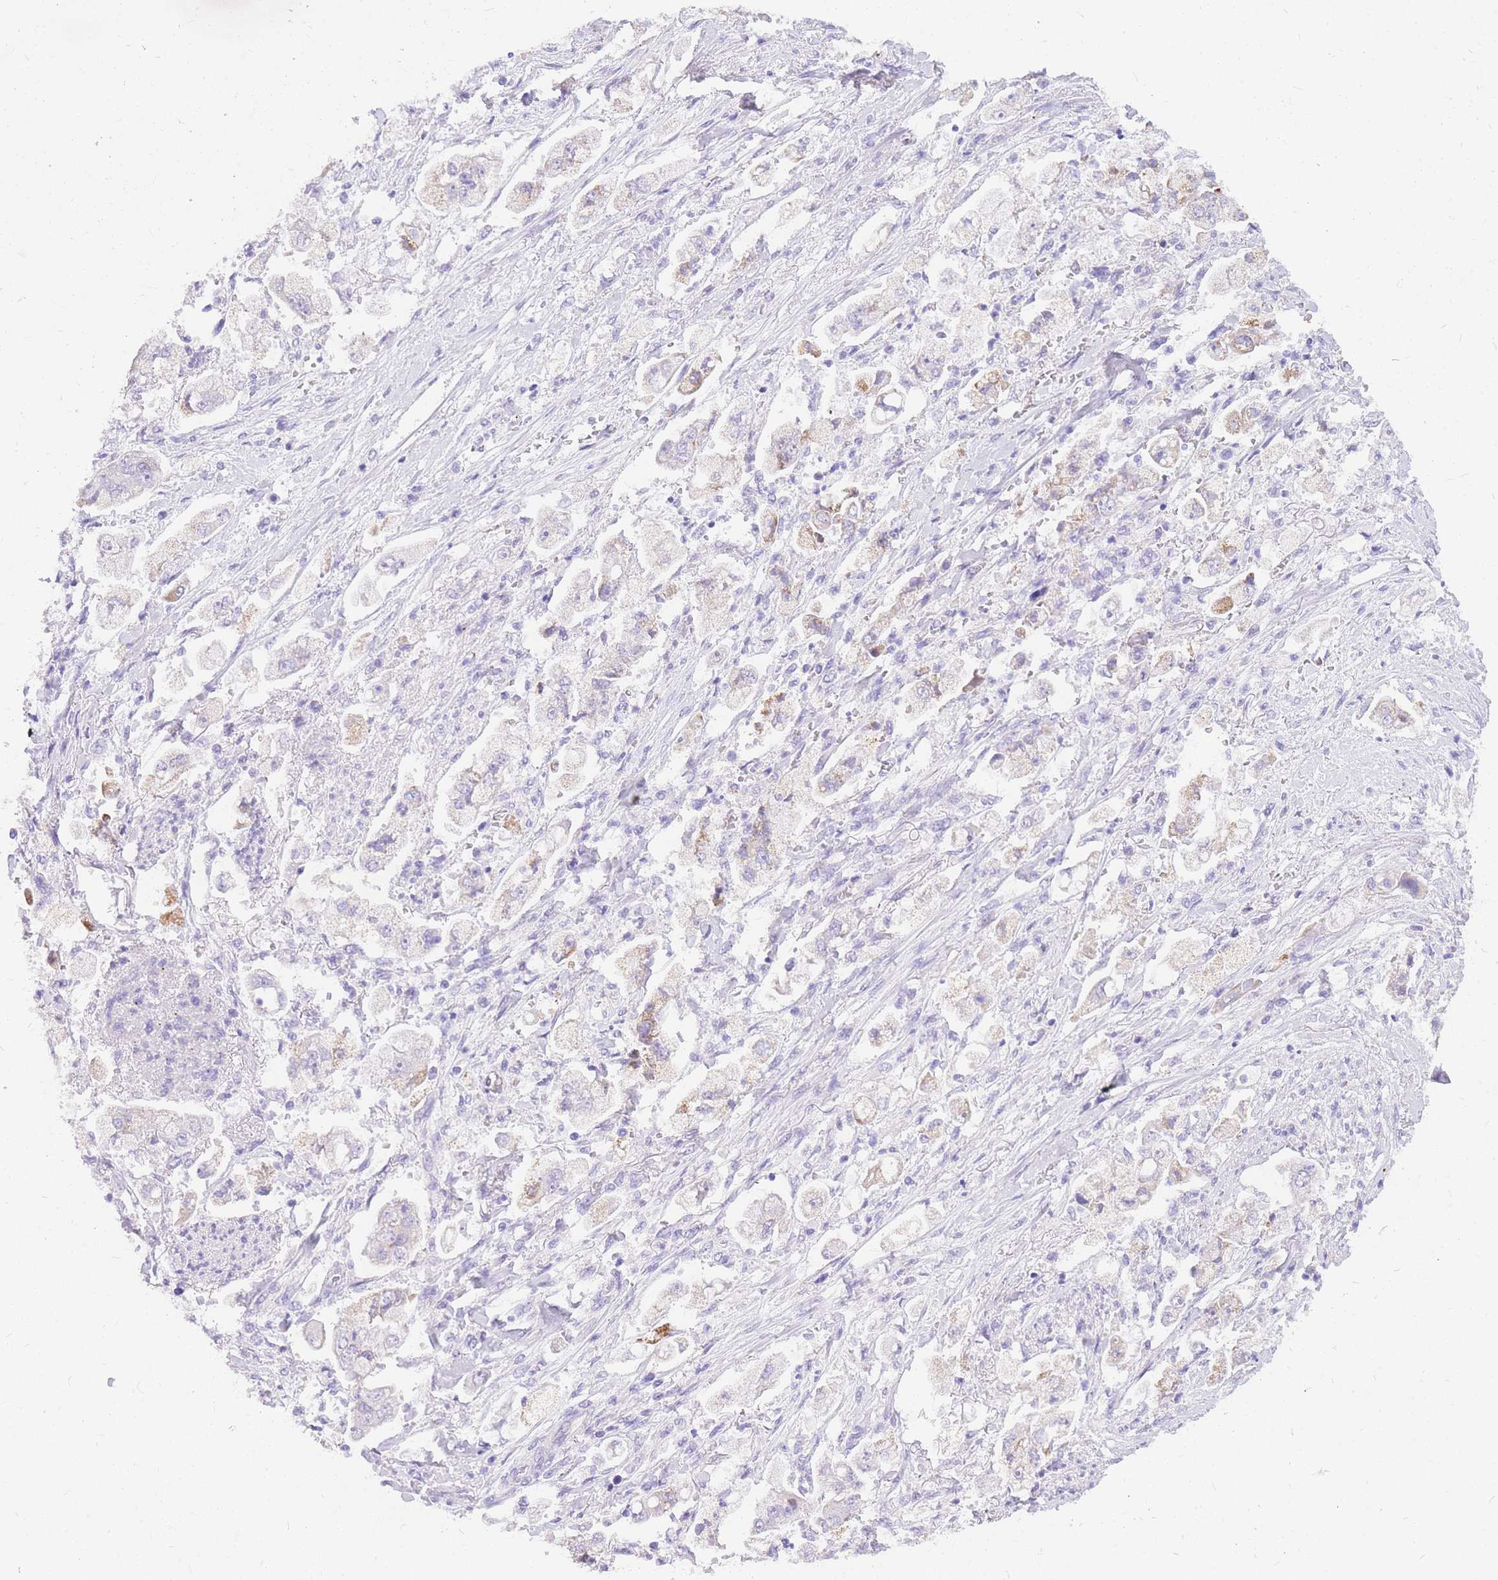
{"staining": {"intensity": "negative", "quantity": "none", "location": "none"}, "tissue": "stomach cancer", "cell_type": "Tumor cells", "image_type": "cancer", "snomed": [{"axis": "morphology", "description": "Adenocarcinoma, NOS"}, {"axis": "topography", "description": "Stomach"}], "caption": "High power microscopy micrograph of an immunohistochemistry (IHC) histopathology image of stomach cancer, revealing no significant positivity in tumor cells.", "gene": "UPK1A", "patient": {"sex": "male", "age": 62}}